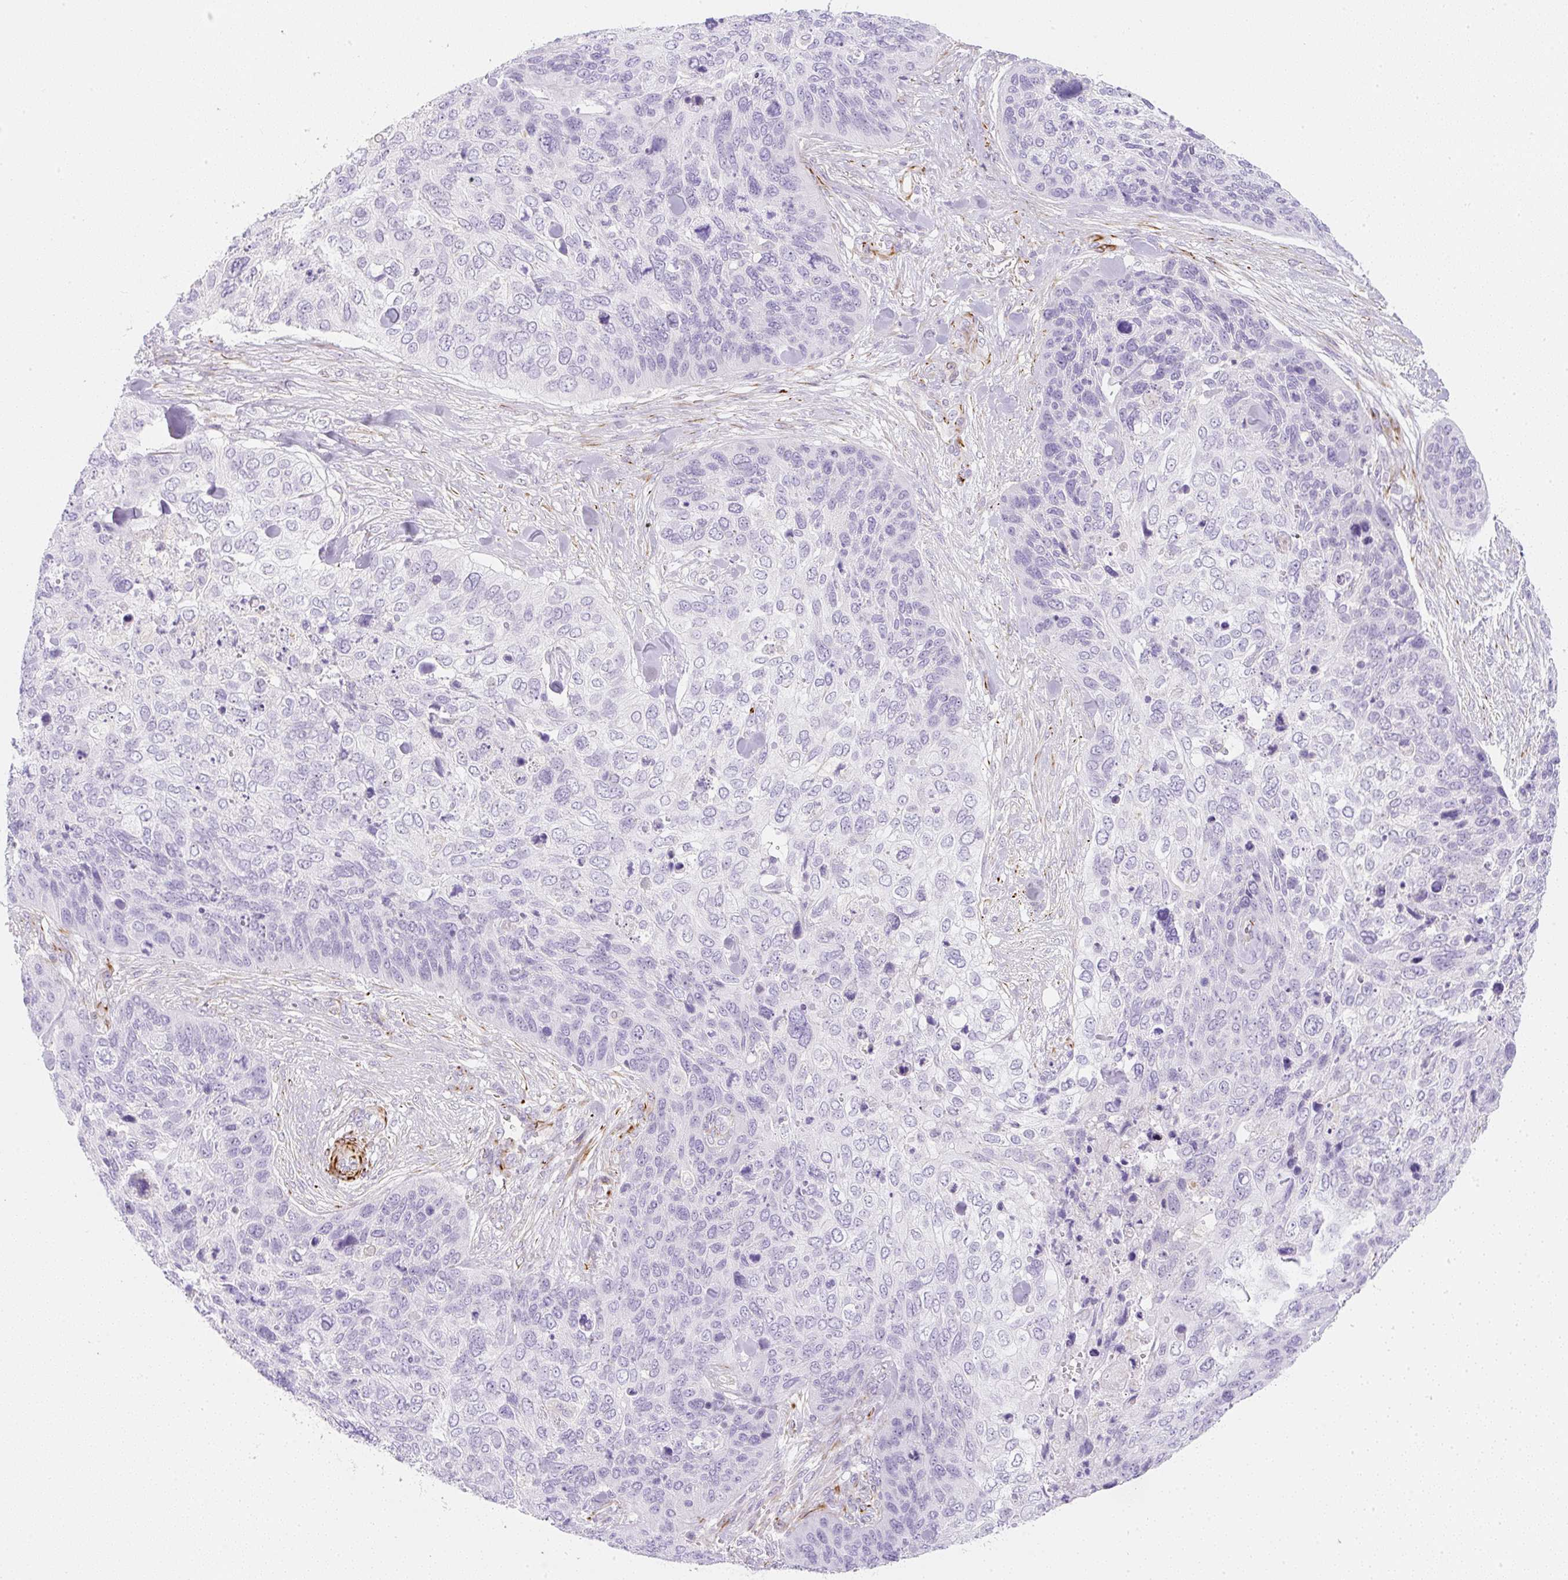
{"staining": {"intensity": "negative", "quantity": "none", "location": "none"}, "tissue": "skin cancer", "cell_type": "Tumor cells", "image_type": "cancer", "snomed": [{"axis": "morphology", "description": "Basal cell carcinoma"}, {"axis": "topography", "description": "Skin"}], "caption": "High magnification brightfield microscopy of skin basal cell carcinoma stained with DAB (brown) and counterstained with hematoxylin (blue): tumor cells show no significant positivity. (Brightfield microscopy of DAB (3,3'-diaminobenzidine) IHC at high magnification).", "gene": "ZNF689", "patient": {"sex": "female", "age": 74}}